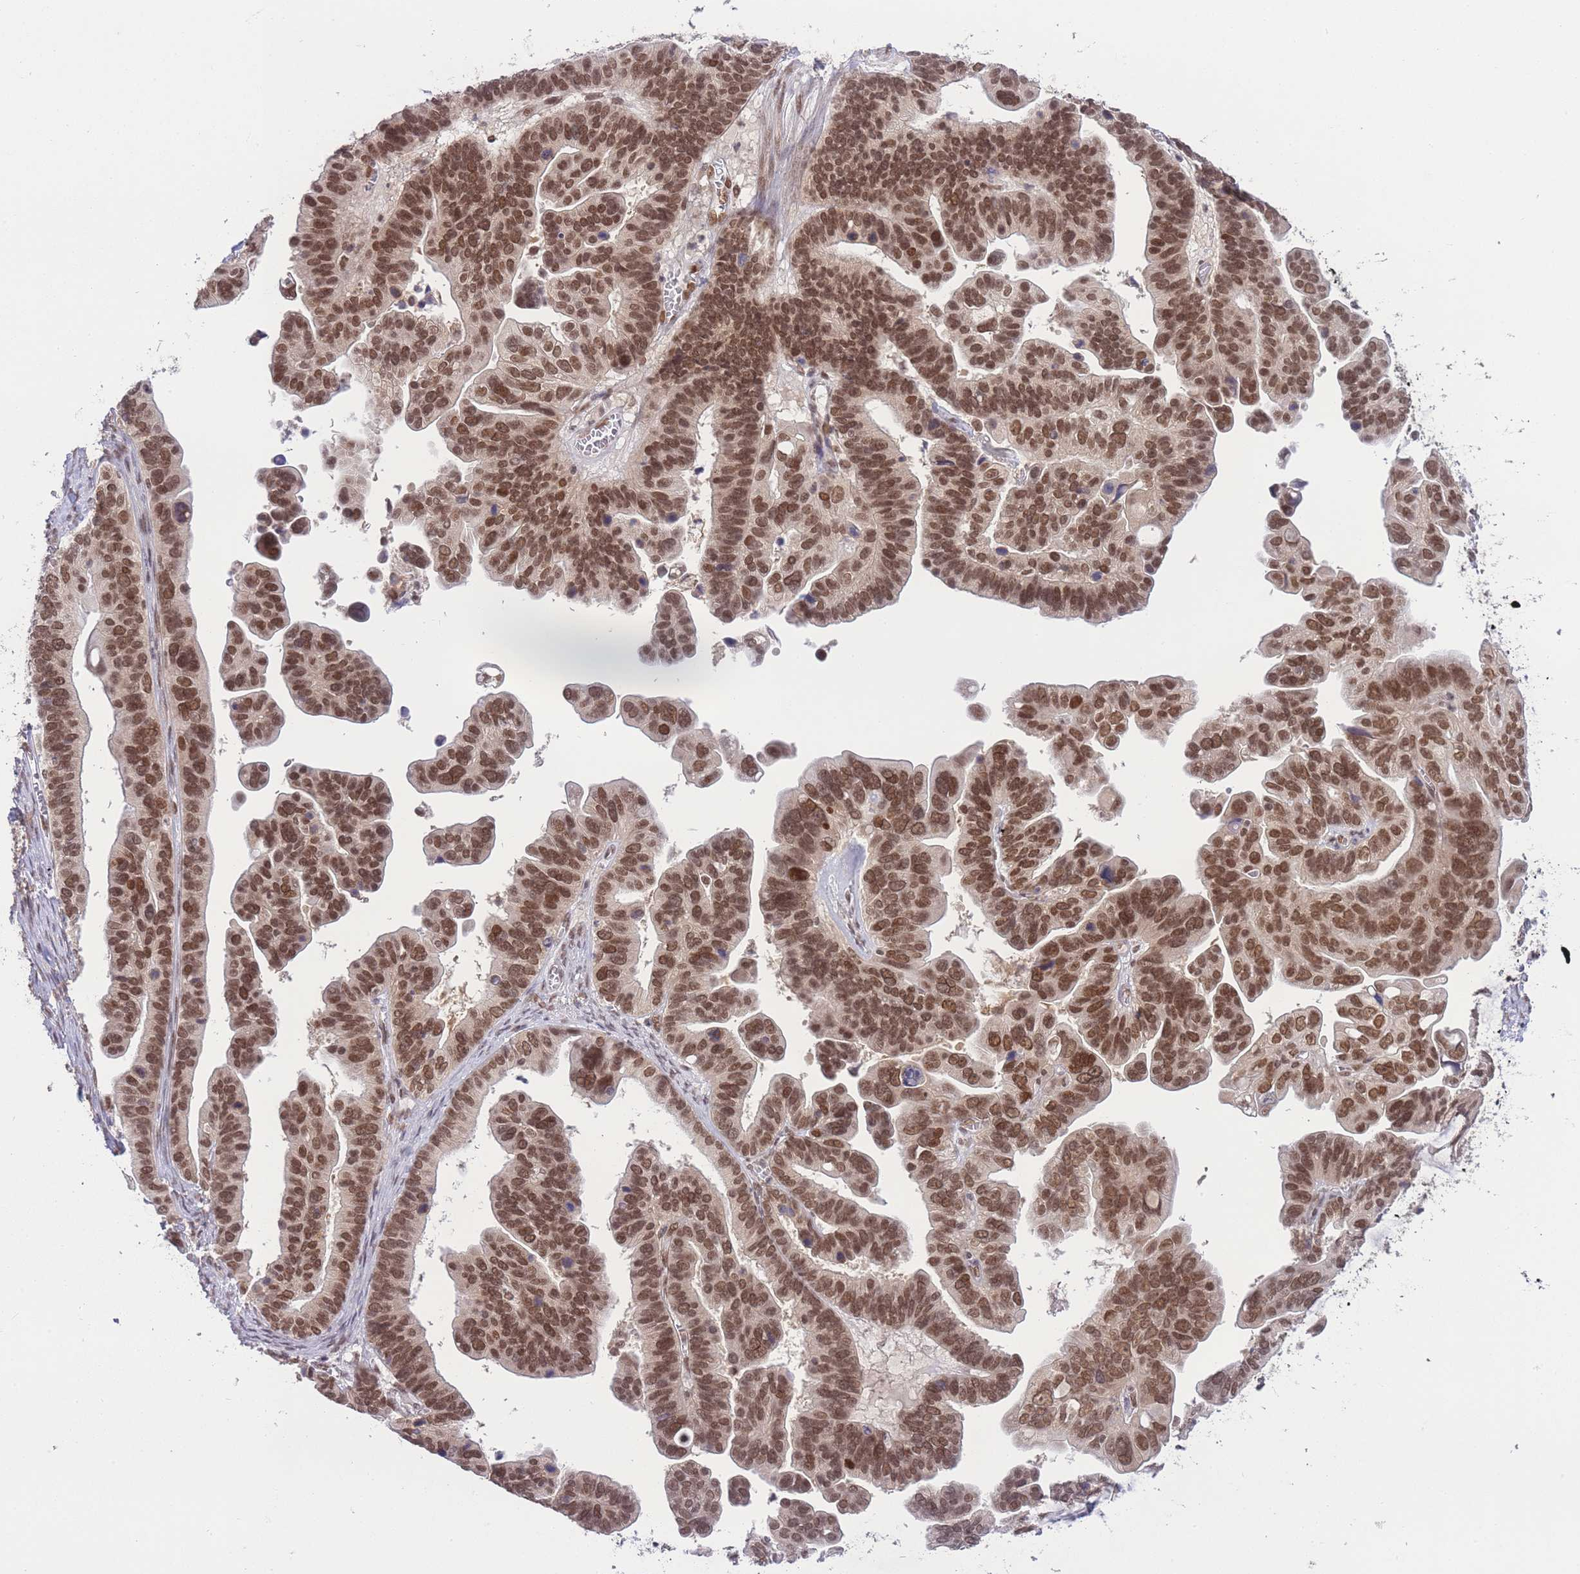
{"staining": {"intensity": "moderate", "quantity": ">75%", "location": "nuclear"}, "tissue": "ovarian cancer", "cell_type": "Tumor cells", "image_type": "cancer", "snomed": [{"axis": "morphology", "description": "Cystadenocarcinoma, serous, NOS"}, {"axis": "topography", "description": "Ovary"}], "caption": "Protein analysis of ovarian cancer (serous cystadenocarcinoma) tissue displays moderate nuclear staining in approximately >75% of tumor cells.", "gene": "TMED3", "patient": {"sex": "female", "age": 56}}